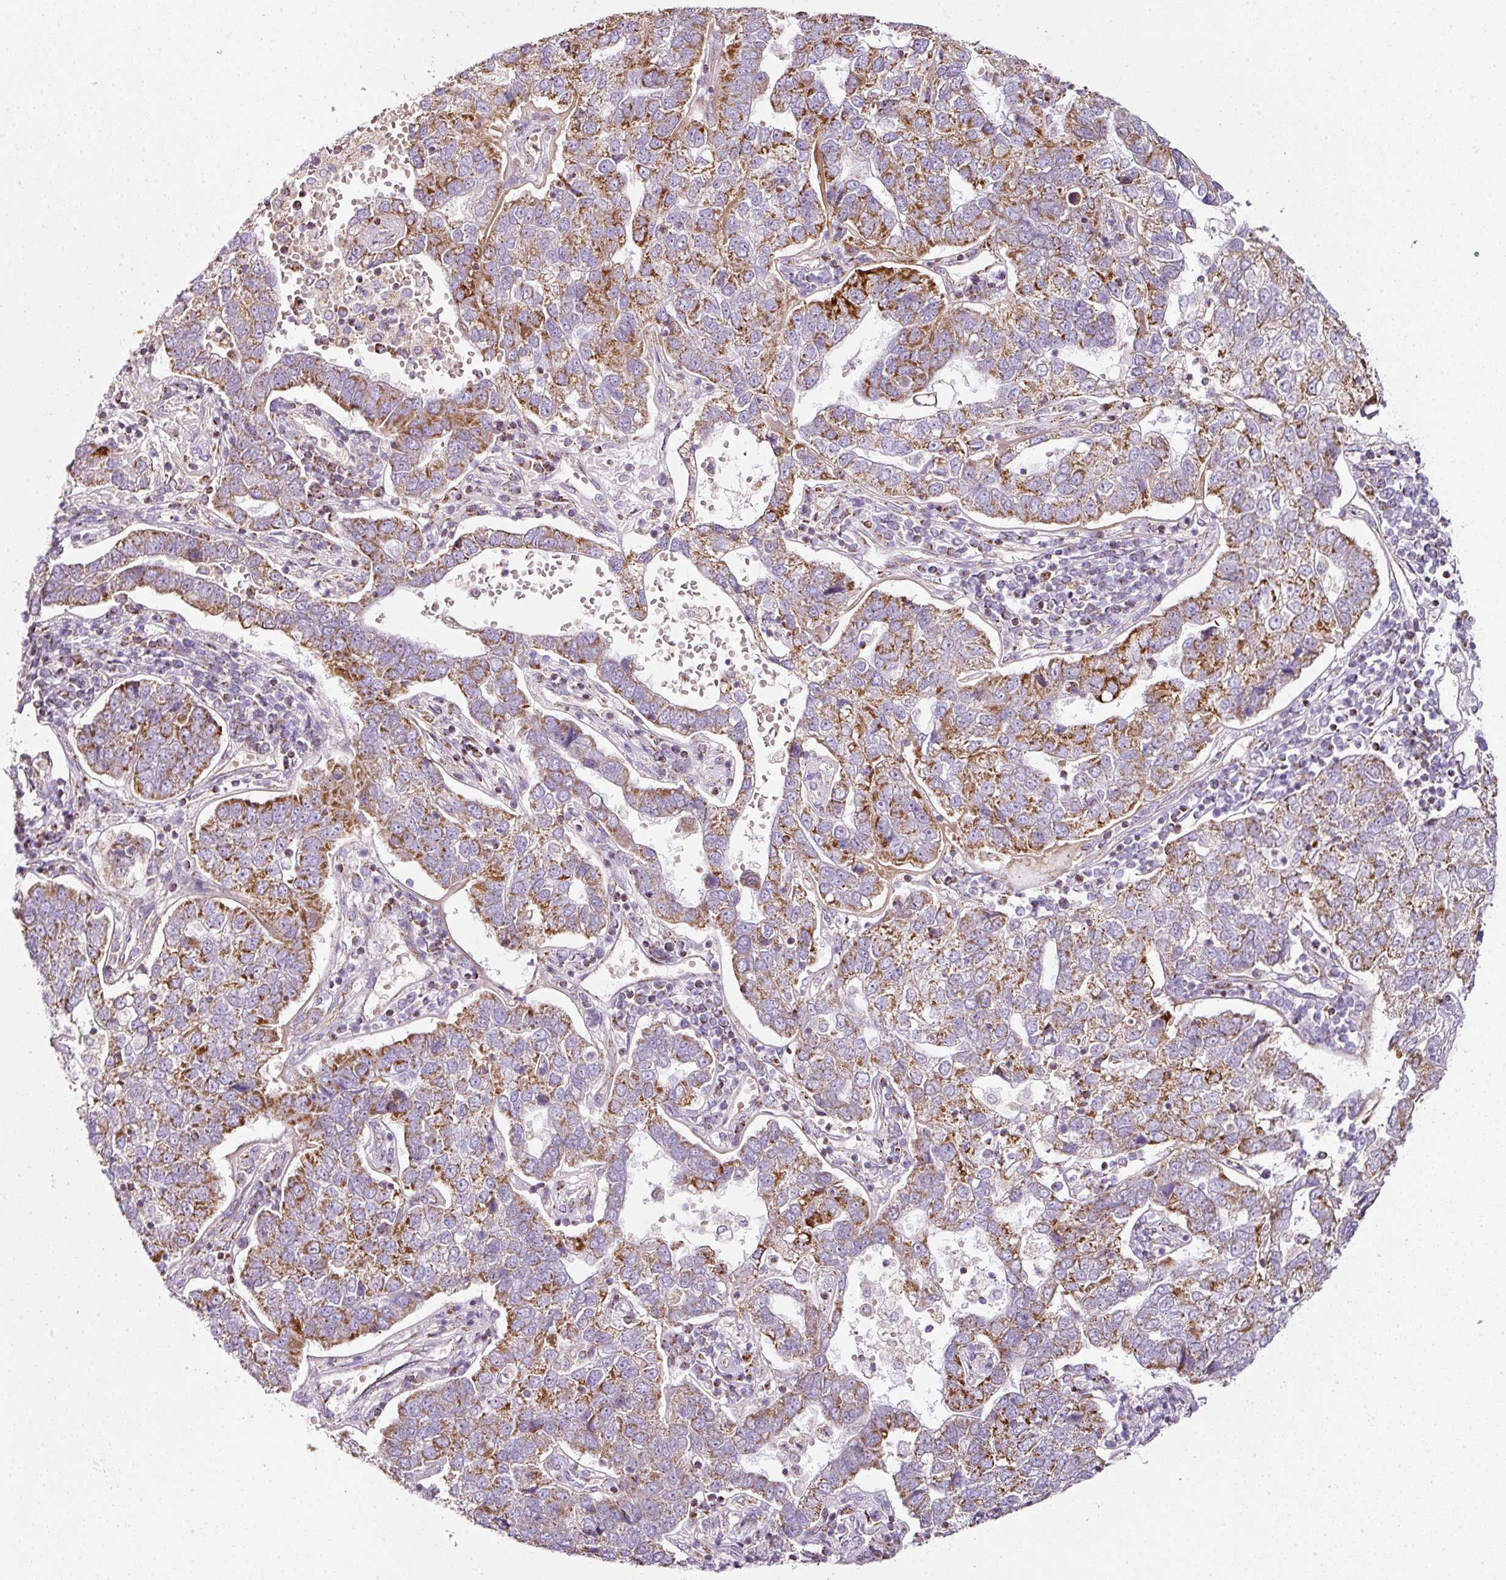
{"staining": {"intensity": "moderate", "quantity": "25%-75%", "location": "cytoplasmic/membranous"}, "tissue": "pancreatic cancer", "cell_type": "Tumor cells", "image_type": "cancer", "snomed": [{"axis": "morphology", "description": "Adenocarcinoma, NOS"}, {"axis": "topography", "description": "Pancreas"}], "caption": "Immunohistochemical staining of human adenocarcinoma (pancreatic) exhibits medium levels of moderate cytoplasmic/membranous protein positivity in approximately 25%-75% of tumor cells. (DAB IHC, brown staining for protein, blue staining for nuclei).", "gene": "SDHA", "patient": {"sex": "female", "age": 61}}